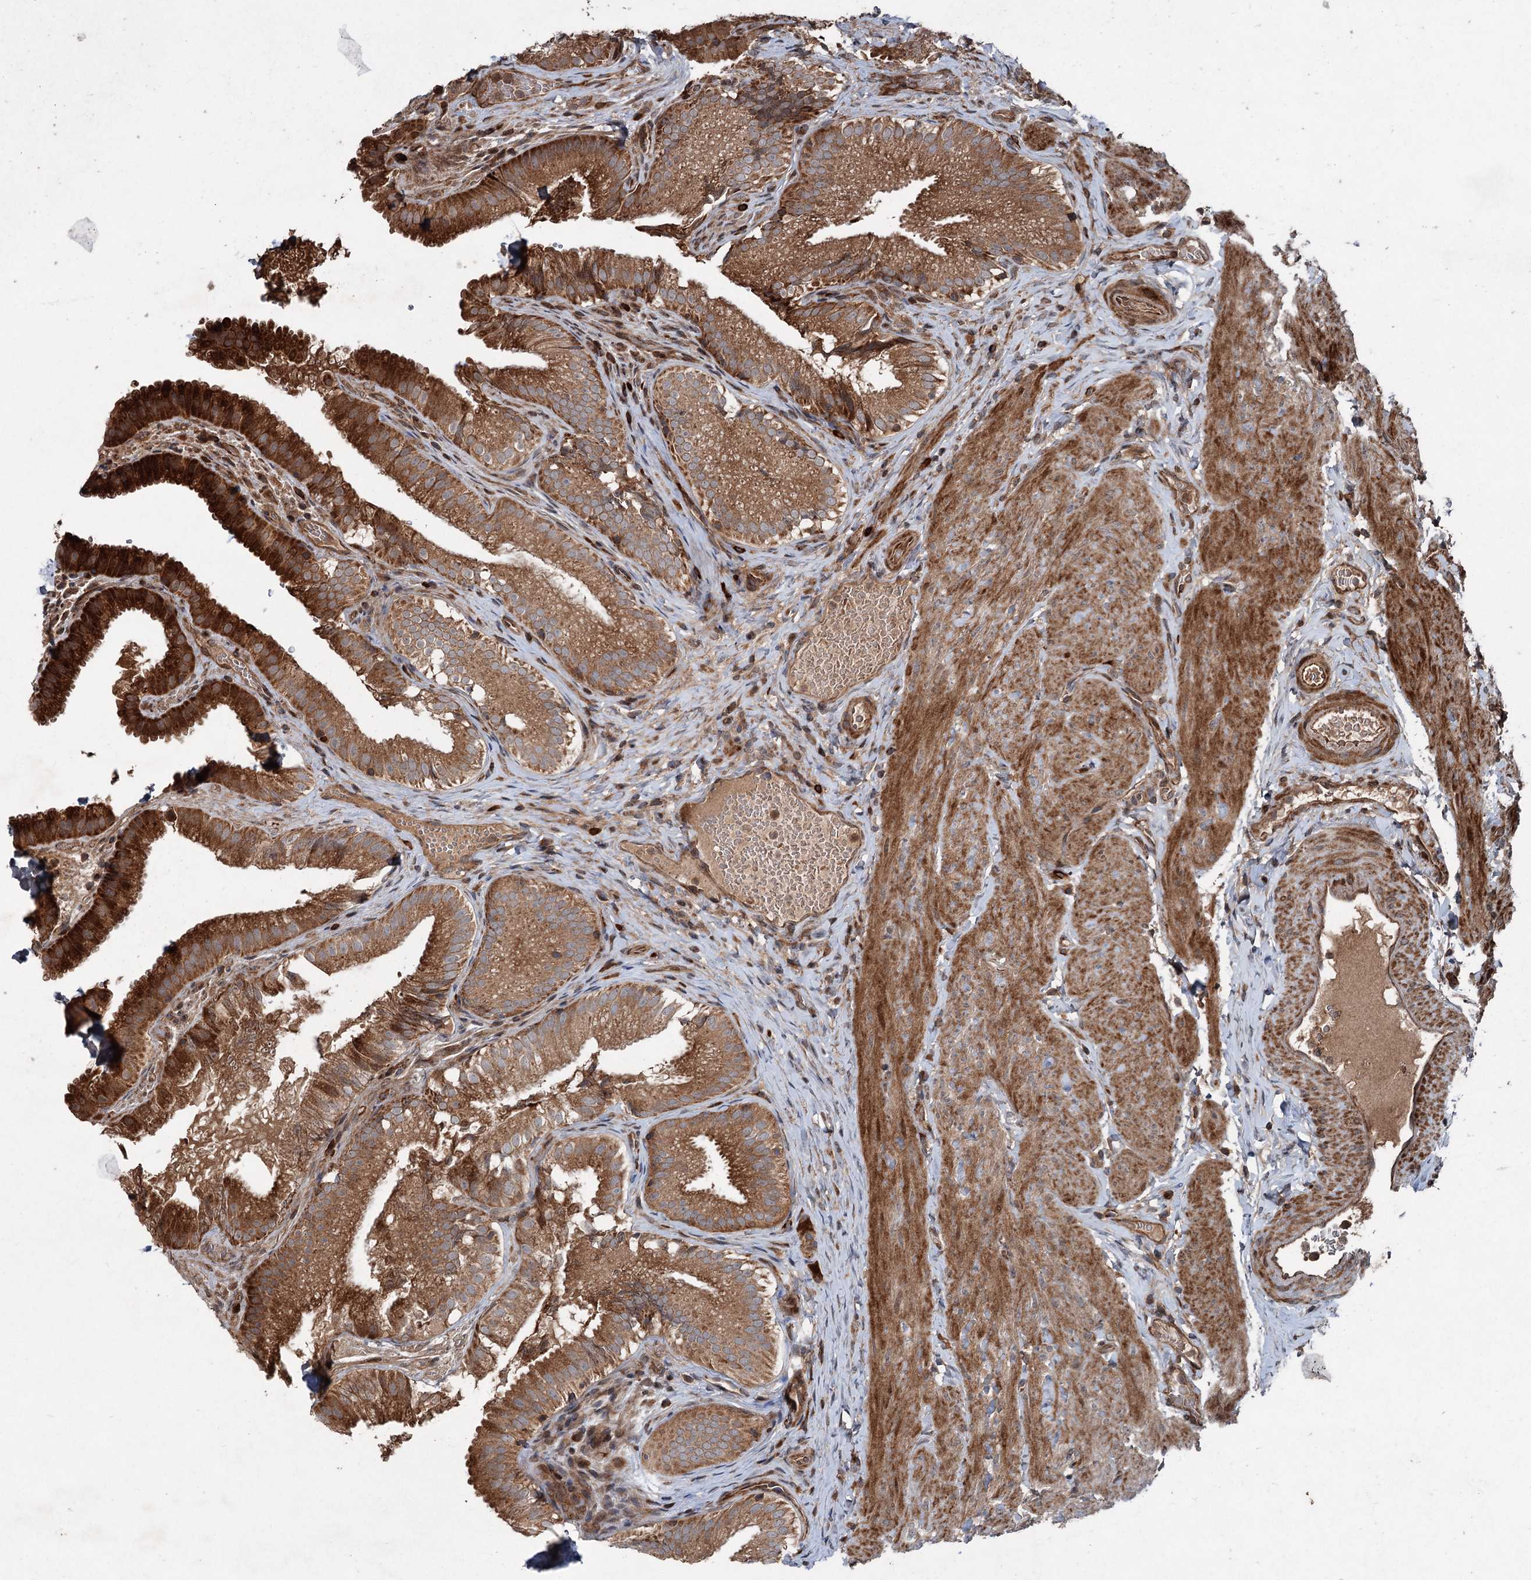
{"staining": {"intensity": "strong", "quantity": ">75%", "location": "cytoplasmic/membranous"}, "tissue": "gallbladder", "cell_type": "Glandular cells", "image_type": "normal", "snomed": [{"axis": "morphology", "description": "Normal tissue, NOS"}, {"axis": "topography", "description": "Gallbladder"}], "caption": "Immunohistochemistry staining of benign gallbladder, which shows high levels of strong cytoplasmic/membranous positivity in about >75% of glandular cells indicating strong cytoplasmic/membranous protein positivity. The staining was performed using DAB (3,3'-diaminobenzidine) (brown) for protein detection and nuclei were counterstained in hematoxylin (blue).", "gene": "ALAS1", "patient": {"sex": "female", "age": 30}}